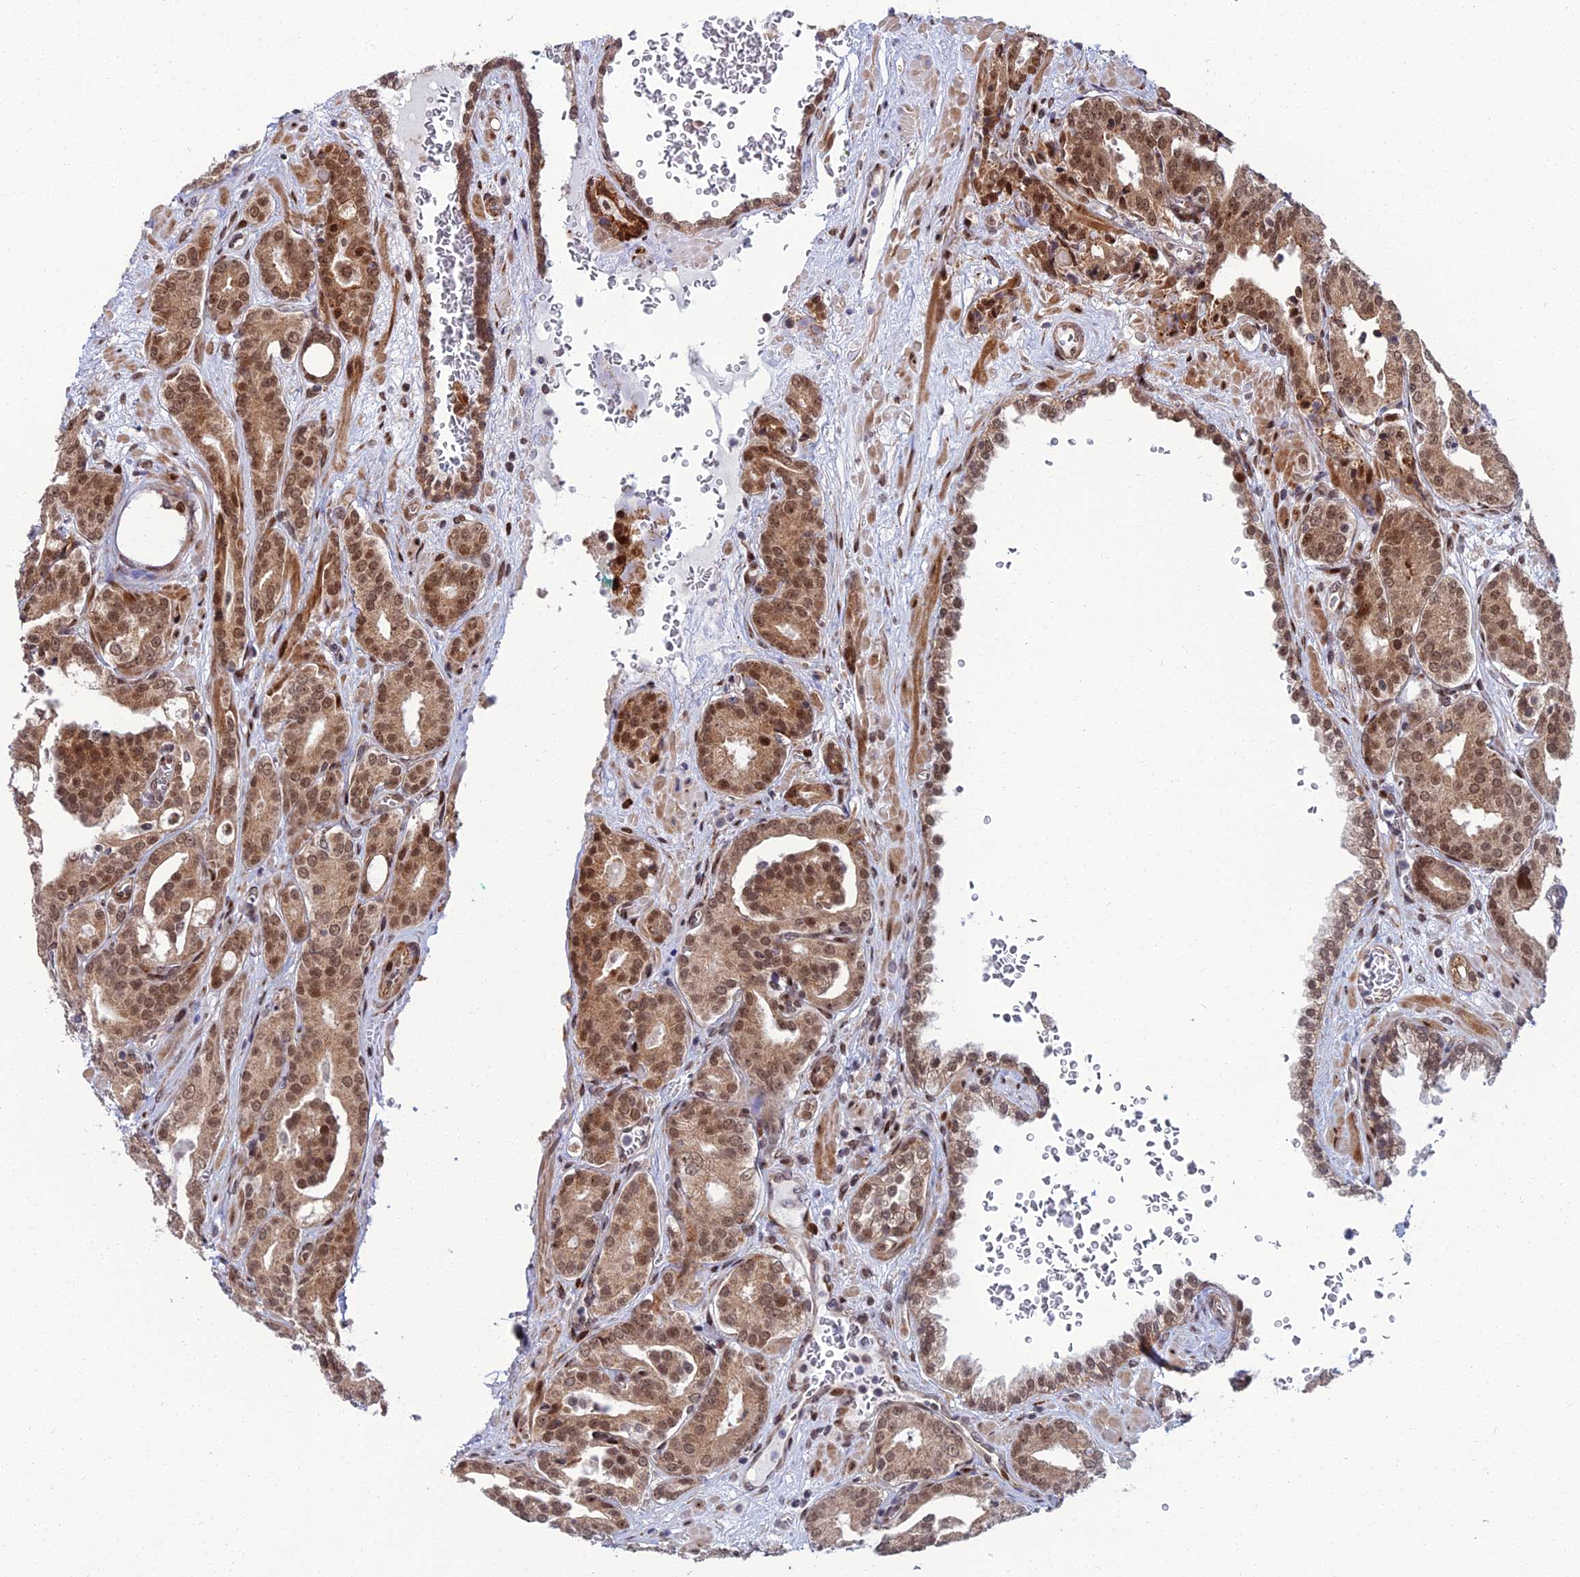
{"staining": {"intensity": "moderate", "quantity": ">75%", "location": "cytoplasmic/membranous,nuclear"}, "tissue": "prostate cancer", "cell_type": "Tumor cells", "image_type": "cancer", "snomed": [{"axis": "morphology", "description": "Adenocarcinoma, High grade"}, {"axis": "topography", "description": "Prostate"}], "caption": "Immunohistochemical staining of human prostate cancer displays medium levels of moderate cytoplasmic/membranous and nuclear protein expression in about >75% of tumor cells.", "gene": "ZNF668", "patient": {"sex": "male", "age": 66}}